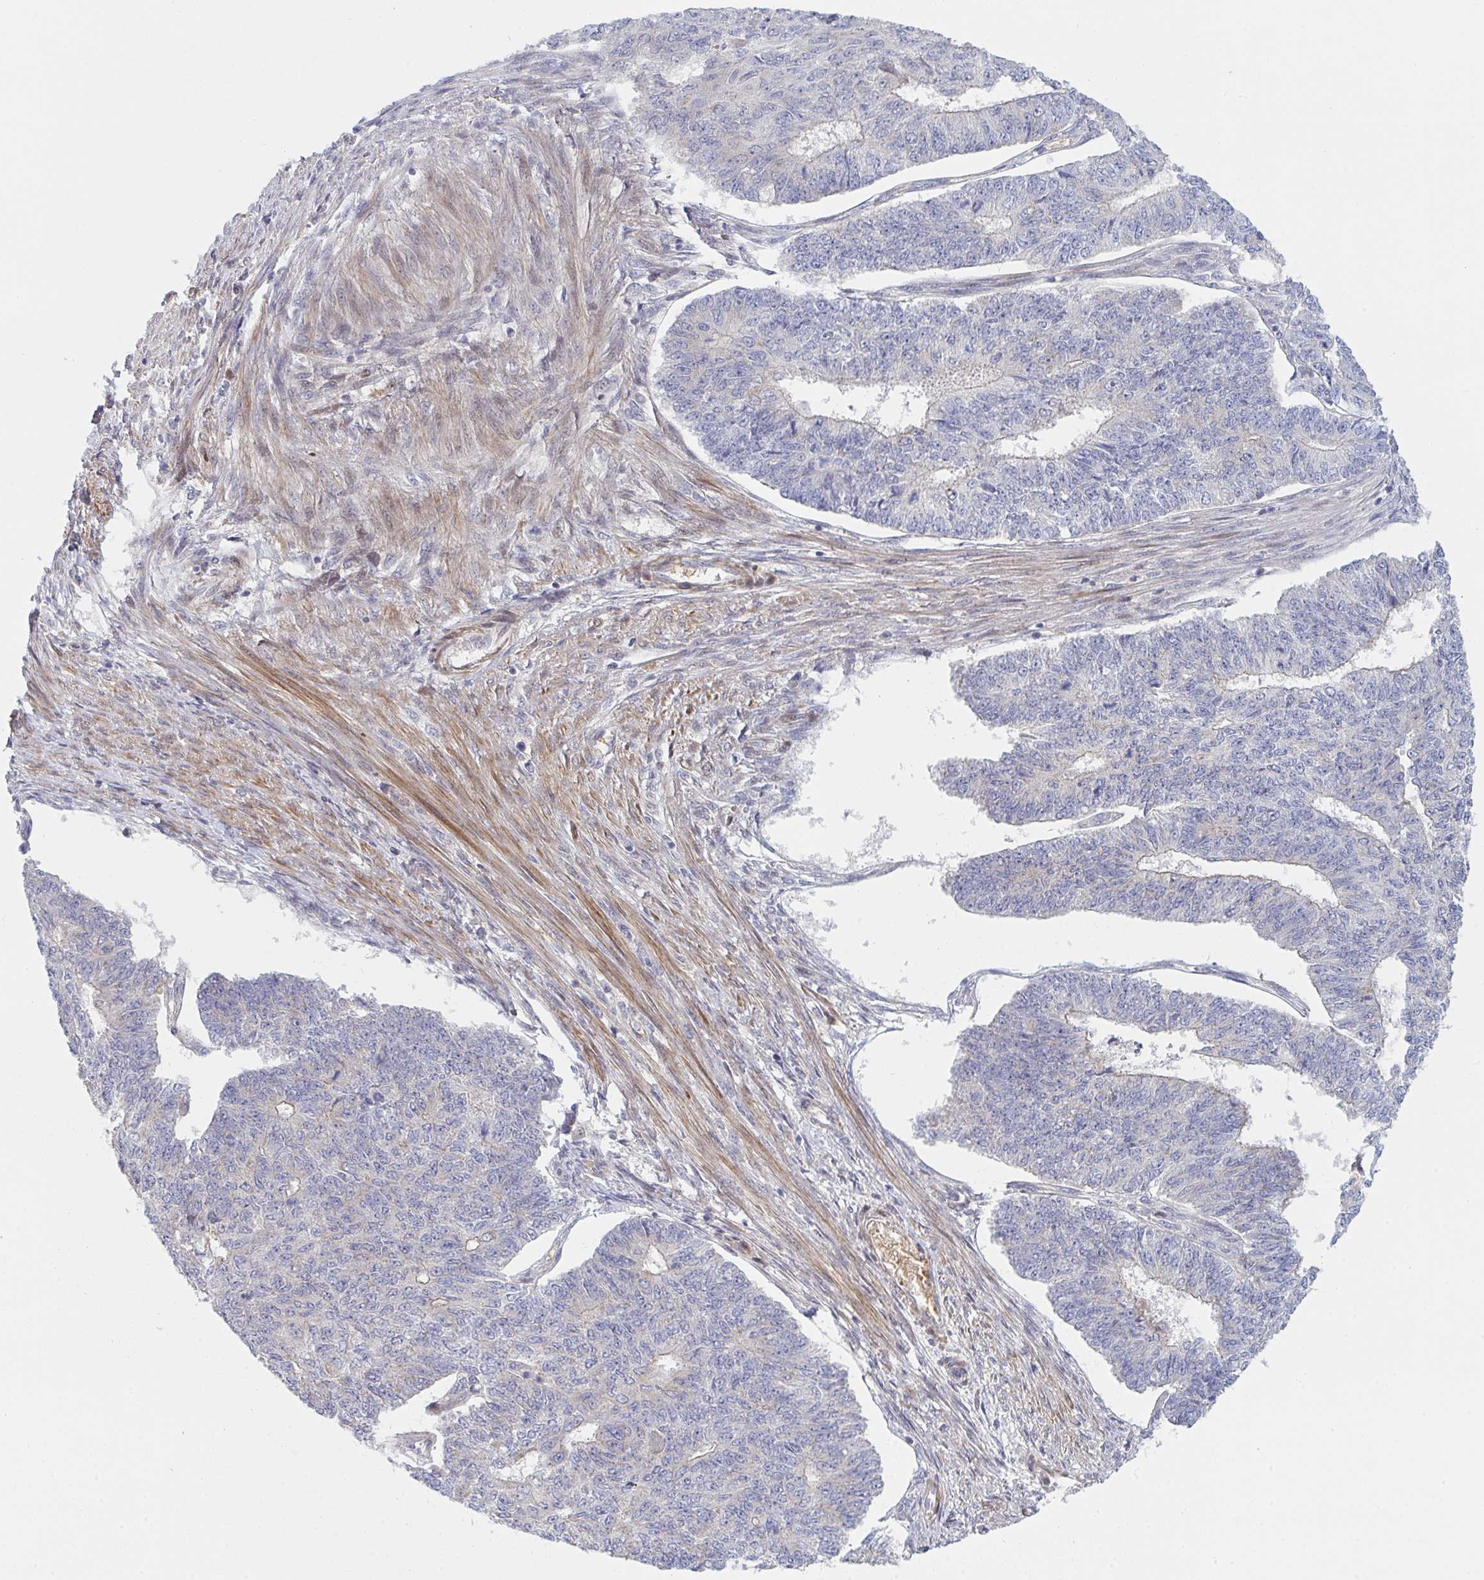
{"staining": {"intensity": "negative", "quantity": "none", "location": "none"}, "tissue": "endometrial cancer", "cell_type": "Tumor cells", "image_type": "cancer", "snomed": [{"axis": "morphology", "description": "Adenocarcinoma, NOS"}, {"axis": "topography", "description": "Endometrium"}], "caption": "There is no significant expression in tumor cells of endometrial adenocarcinoma.", "gene": "TNFSF4", "patient": {"sex": "female", "age": 32}}